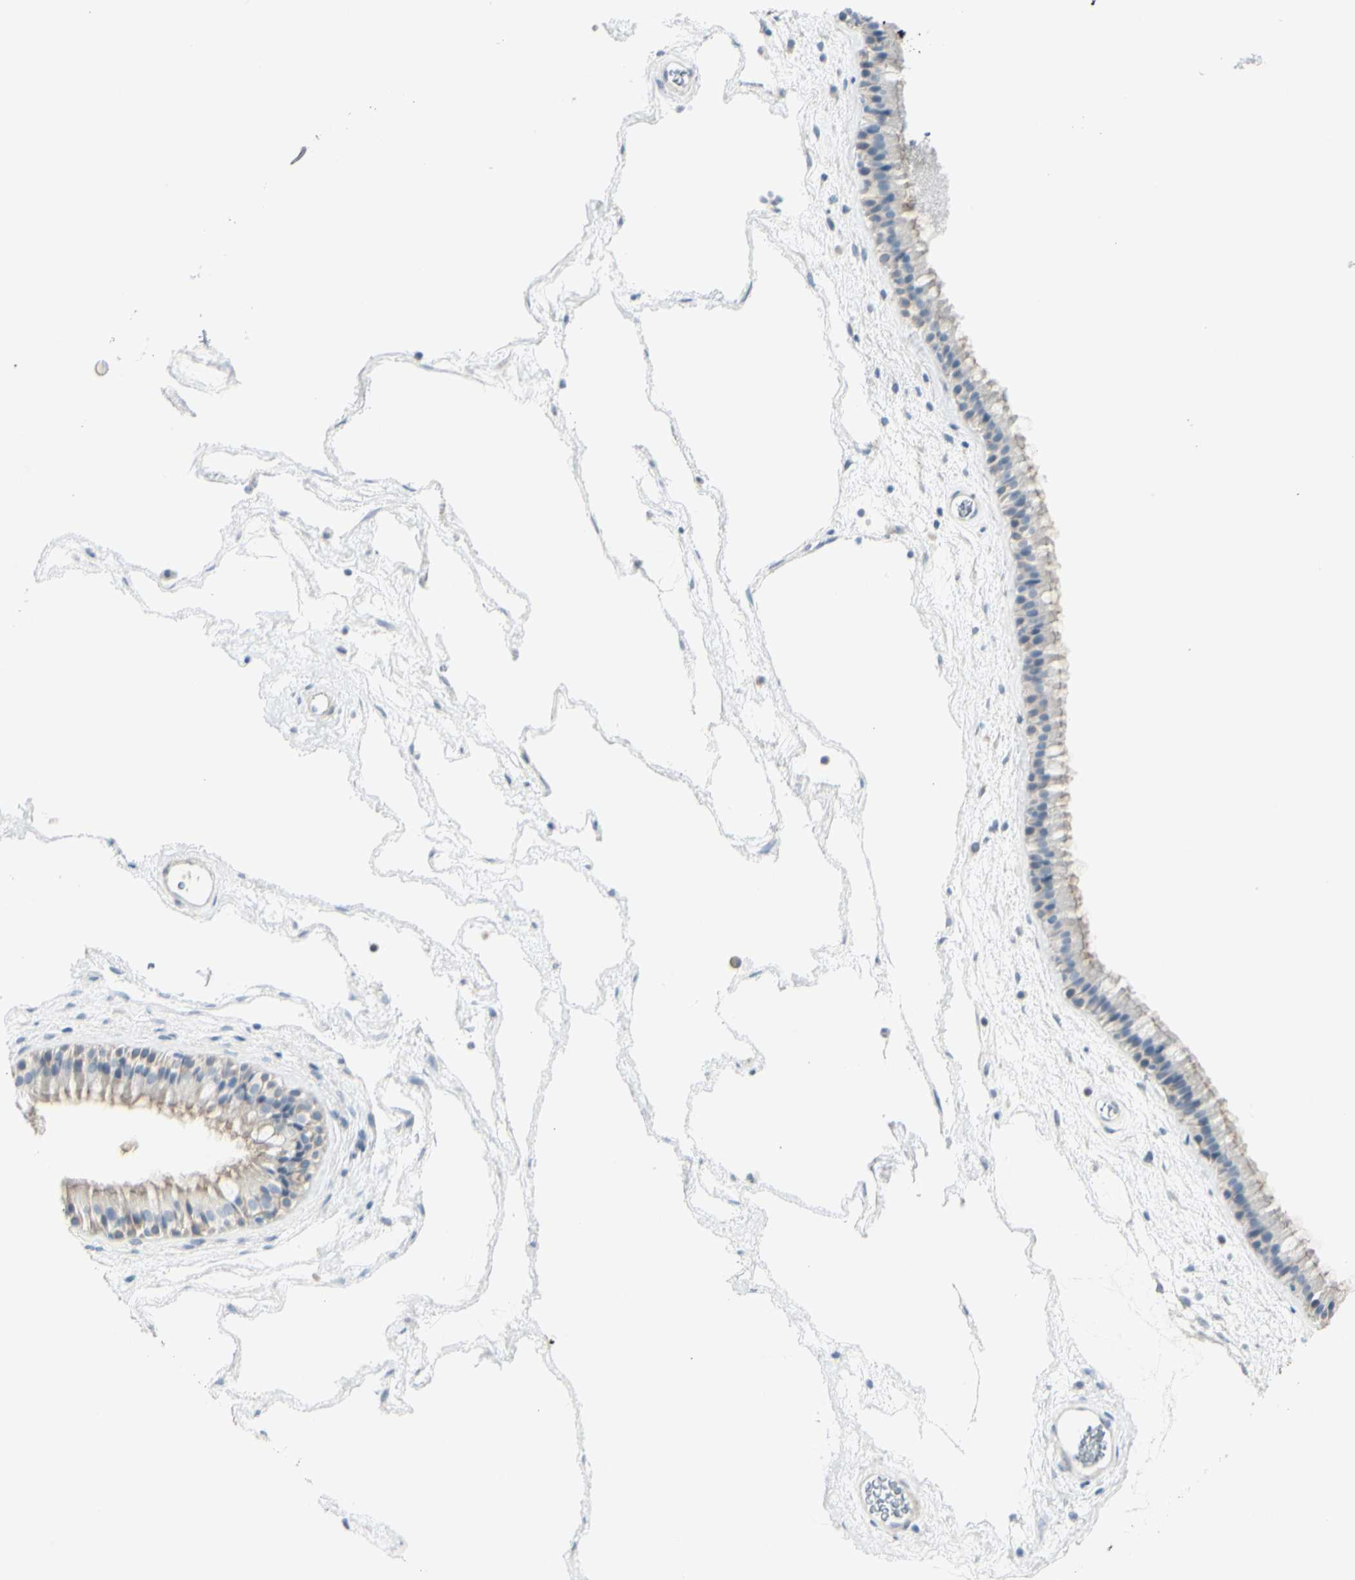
{"staining": {"intensity": "weak", "quantity": ">75%", "location": "cytoplasmic/membranous"}, "tissue": "nasopharynx", "cell_type": "Respiratory epithelial cells", "image_type": "normal", "snomed": [{"axis": "morphology", "description": "Normal tissue, NOS"}, {"axis": "morphology", "description": "Inflammation, NOS"}, {"axis": "topography", "description": "Nasopharynx"}], "caption": "Weak cytoplasmic/membranous staining for a protein is identified in about >75% of respiratory epithelial cells of unremarkable nasopharynx using immunohistochemistry.", "gene": "CACNA2D1", "patient": {"sex": "male", "age": 48}}